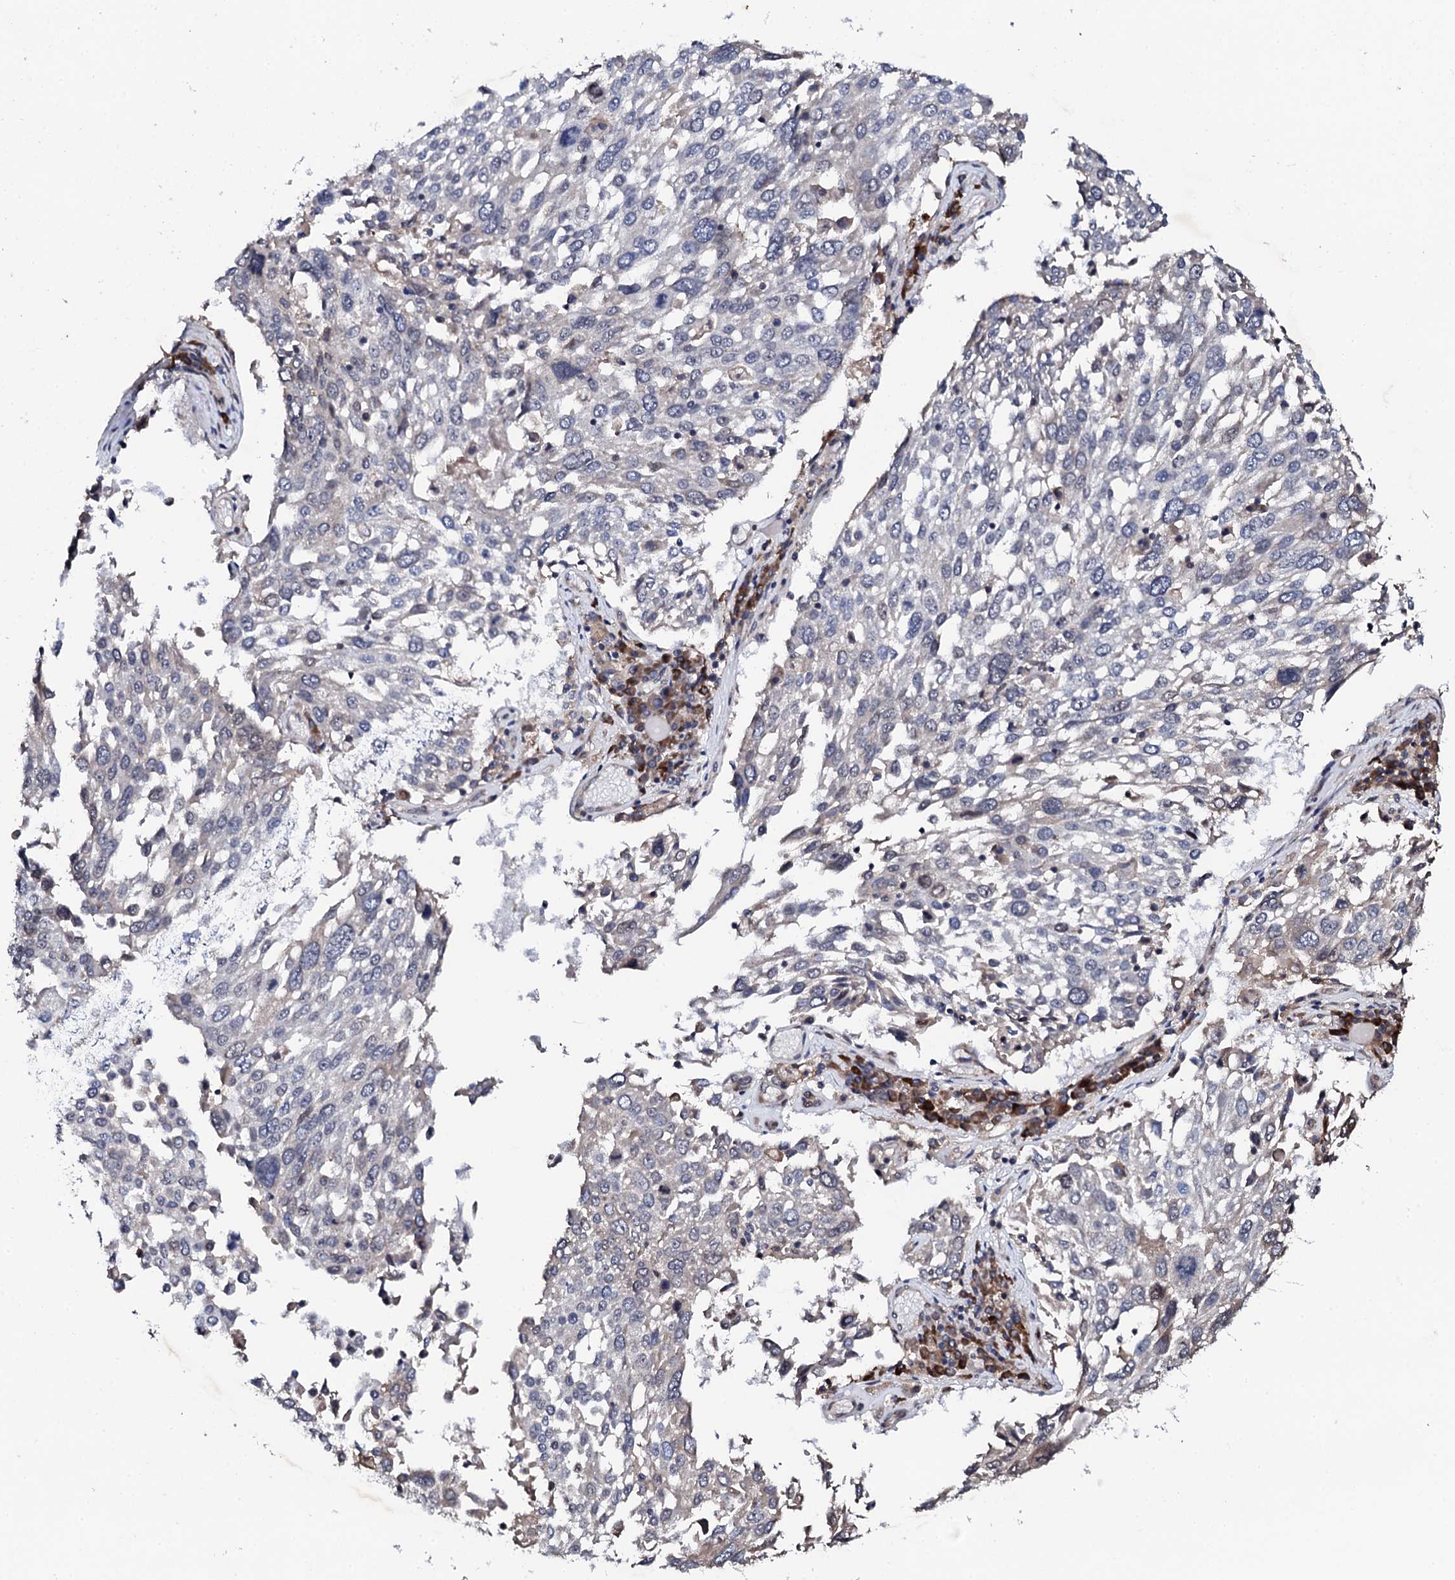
{"staining": {"intensity": "negative", "quantity": "none", "location": "none"}, "tissue": "lung cancer", "cell_type": "Tumor cells", "image_type": "cancer", "snomed": [{"axis": "morphology", "description": "Squamous cell carcinoma, NOS"}, {"axis": "topography", "description": "Lung"}], "caption": "Immunohistochemical staining of human lung cancer demonstrates no significant positivity in tumor cells.", "gene": "FAM111A", "patient": {"sex": "male", "age": 65}}